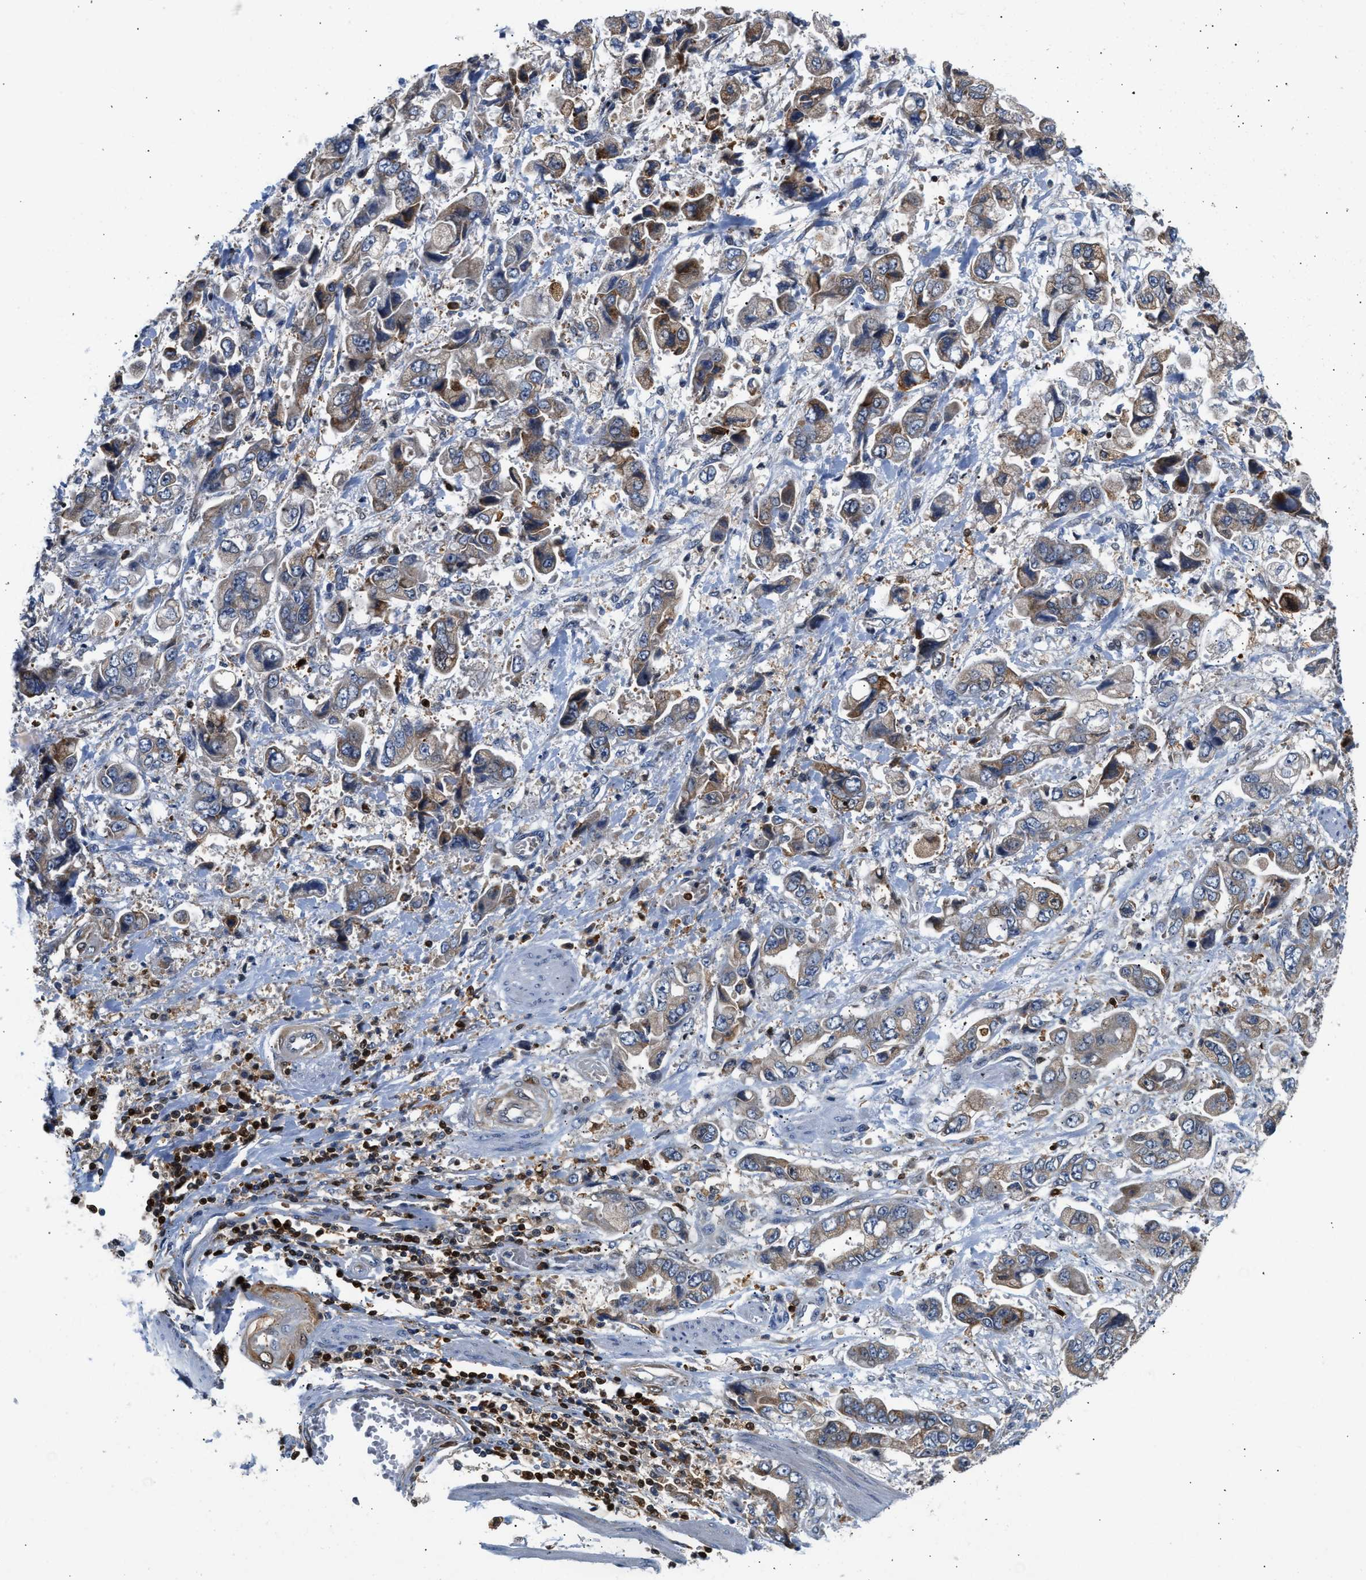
{"staining": {"intensity": "moderate", "quantity": "25%-75%", "location": "cytoplasmic/membranous"}, "tissue": "stomach cancer", "cell_type": "Tumor cells", "image_type": "cancer", "snomed": [{"axis": "morphology", "description": "Normal tissue, NOS"}, {"axis": "morphology", "description": "Adenocarcinoma, NOS"}, {"axis": "topography", "description": "Stomach"}], "caption": "An image showing moderate cytoplasmic/membranous positivity in about 25%-75% of tumor cells in stomach cancer, as visualized by brown immunohistochemical staining.", "gene": "SLIT2", "patient": {"sex": "male", "age": 62}}